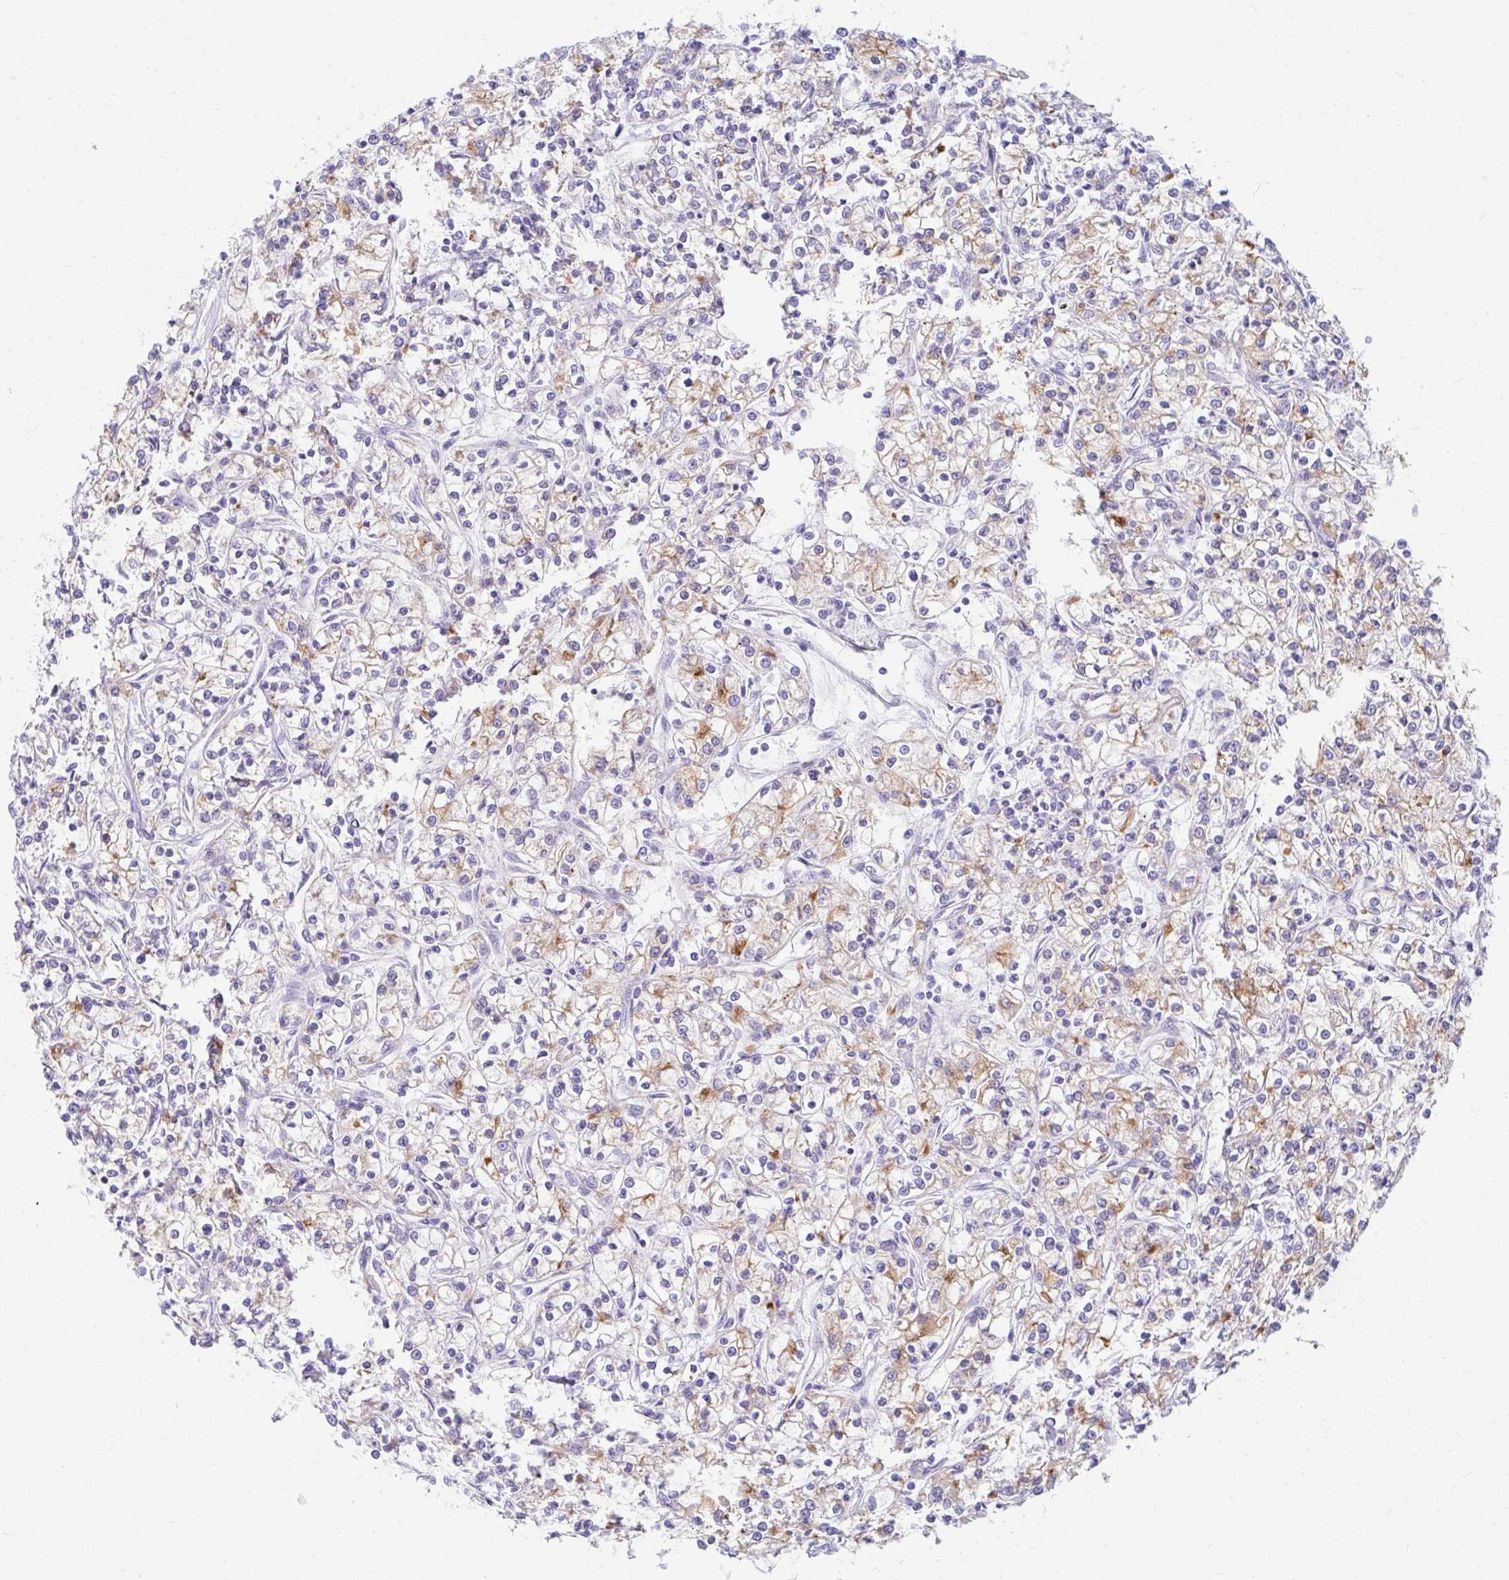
{"staining": {"intensity": "moderate", "quantity": "25%-75%", "location": "cytoplasmic/membranous"}, "tissue": "renal cancer", "cell_type": "Tumor cells", "image_type": "cancer", "snomed": [{"axis": "morphology", "description": "Adenocarcinoma, NOS"}, {"axis": "topography", "description": "Kidney"}], "caption": "A micrograph of renal cancer stained for a protein shows moderate cytoplasmic/membranous brown staining in tumor cells.", "gene": "RADIL", "patient": {"sex": "female", "age": 59}}